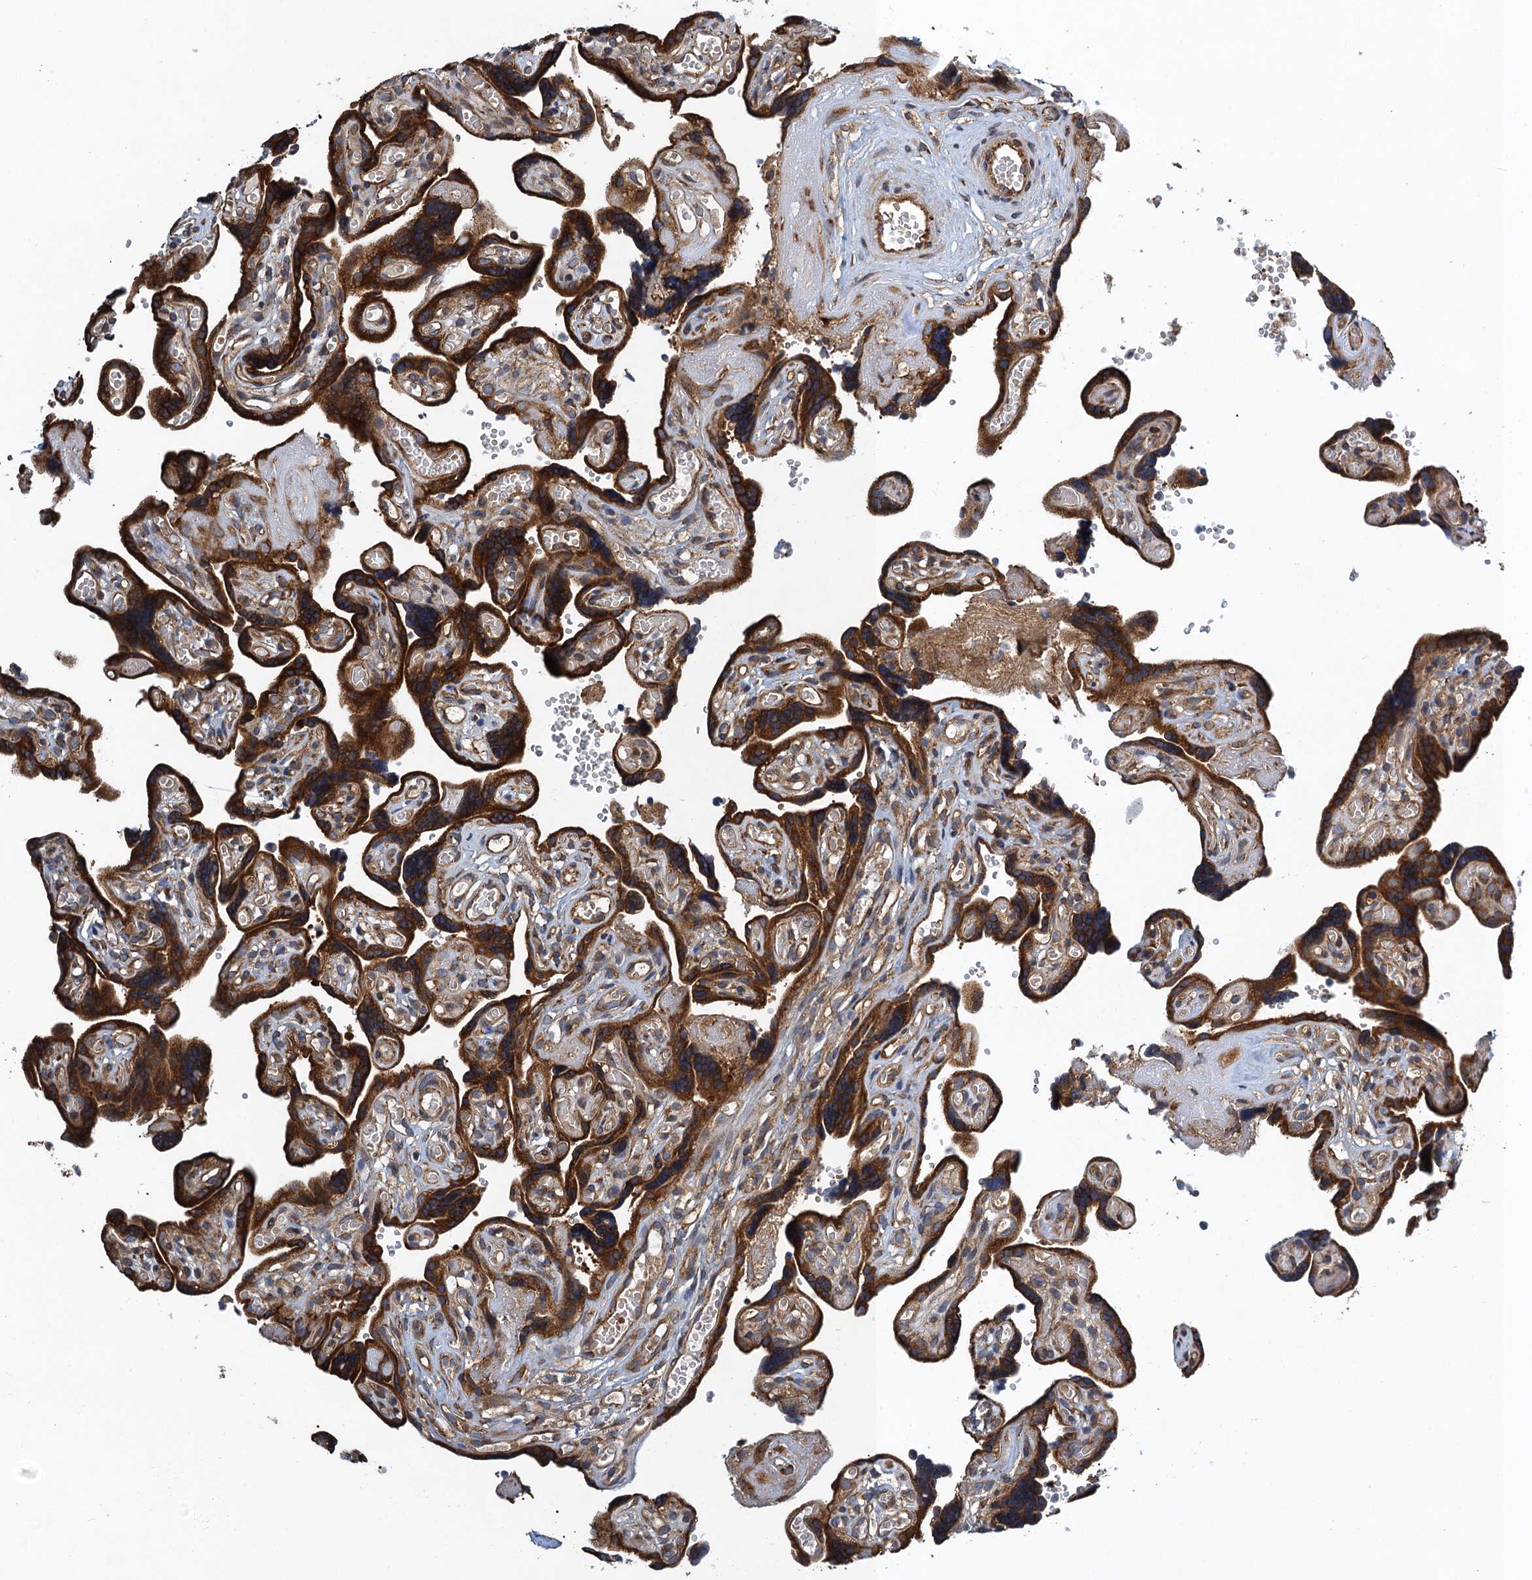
{"staining": {"intensity": "strong", "quantity": ">75%", "location": "cytoplasmic/membranous"}, "tissue": "placenta", "cell_type": "Trophoblastic cells", "image_type": "normal", "snomed": [{"axis": "morphology", "description": "Normal tissue, NOS"}, {"axis": "topography", "description": "Placenta"}], "caption": "Immunohistochemical staining of unremarkable human placenta reveals high levels of strong cytoplasmic/membranous staining in about >75% of trophoblastic cells.", "gene": "MDM1", "patient": {"sex": "female", "age": 30}}